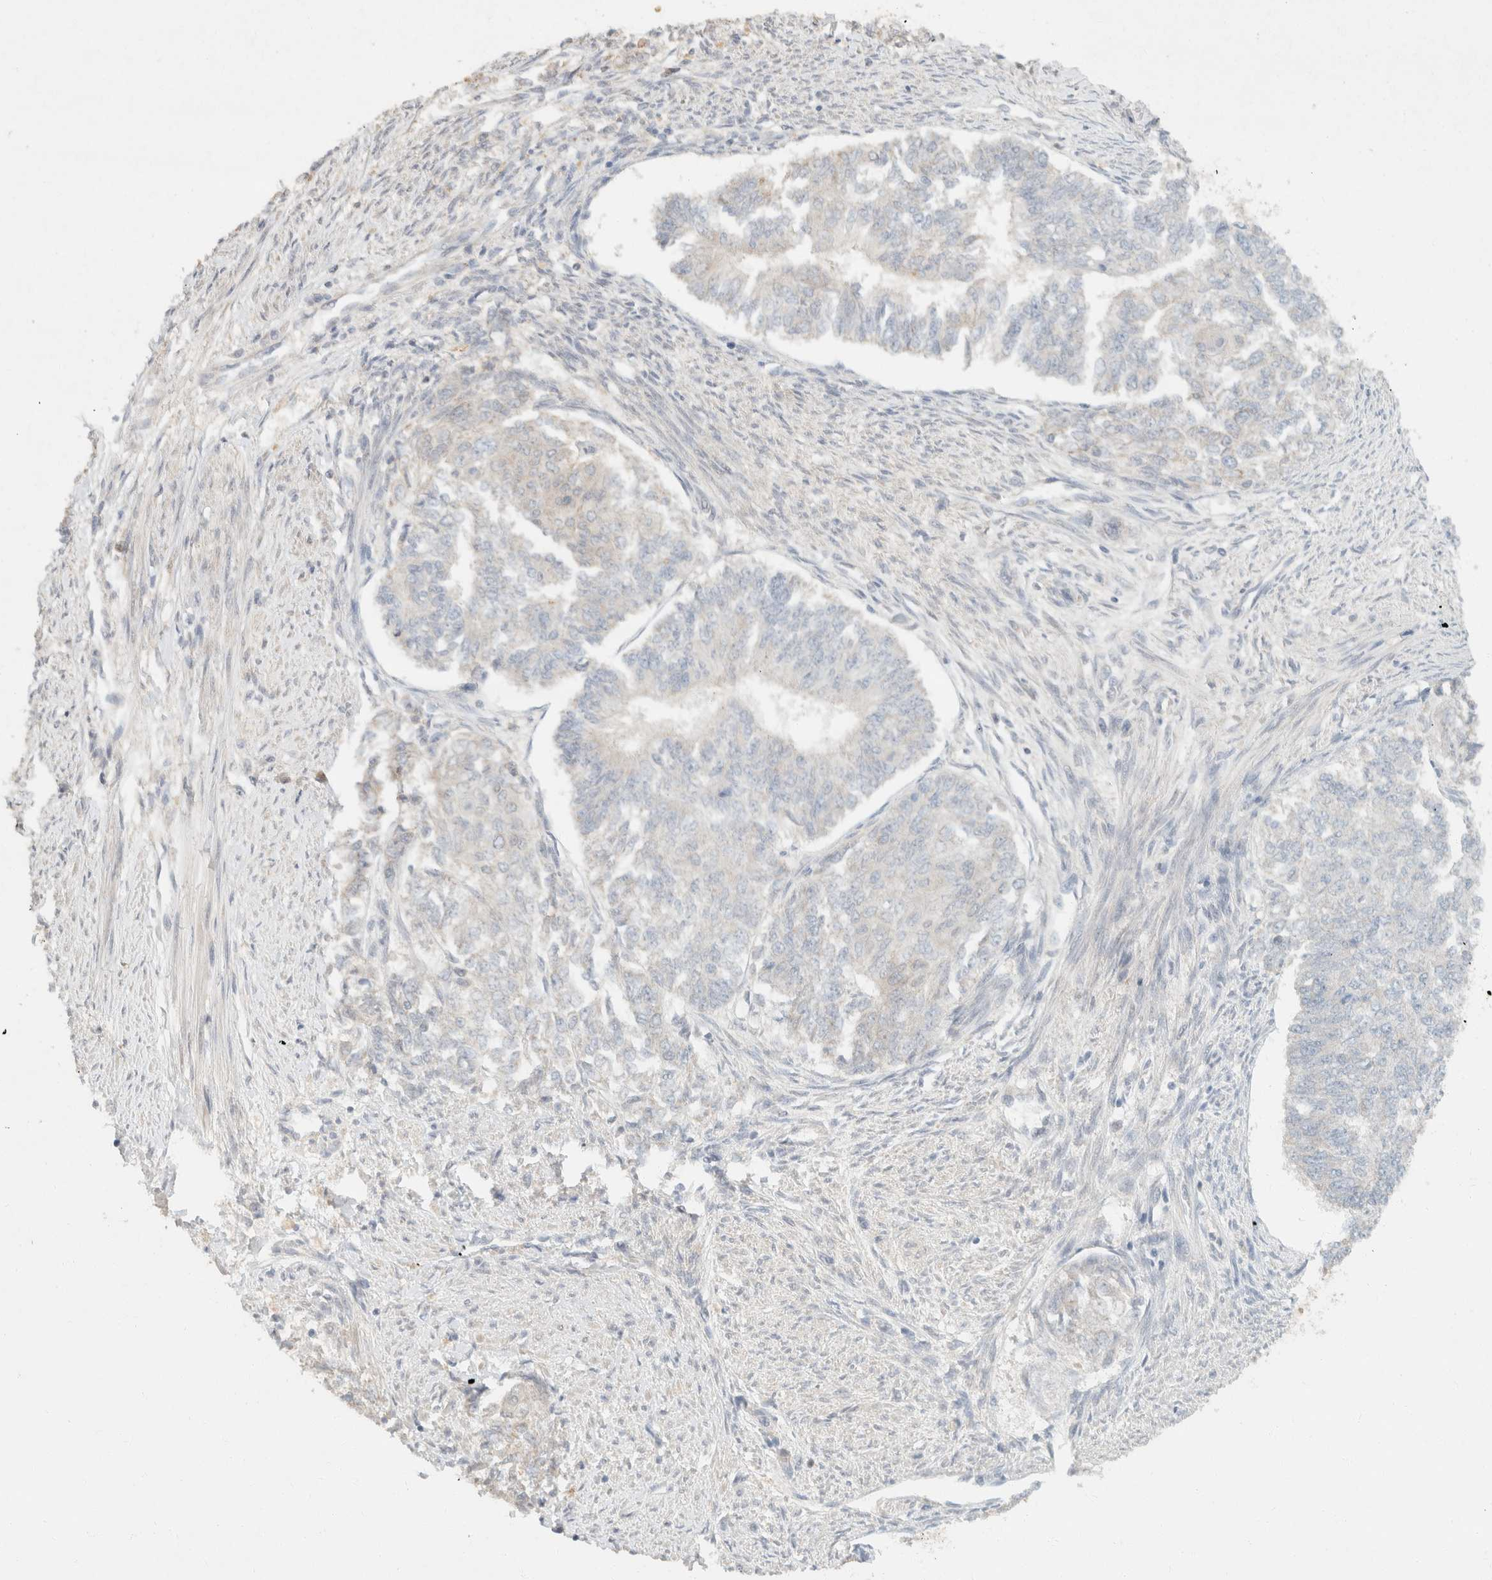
{"staining": {"intensity": "weak", "quantity": "<25%", "location": "cytoplasmic/membranous"}, "tissue": "endometrial cancer", "cell_type": "Tumor cells", "image_type": "cancer", "snomed": [{"axis": "morphology", "description": "Adenocarcinoma, NOS"}, {"axis": "topography", "description": "Endometrium"}], "caption": "Endometrial cancer stained for a protein using immunohistochemistry displays no staining tumor cells.", "gene": "TACC1", "patient": {"sex": "female", "age": 32}}